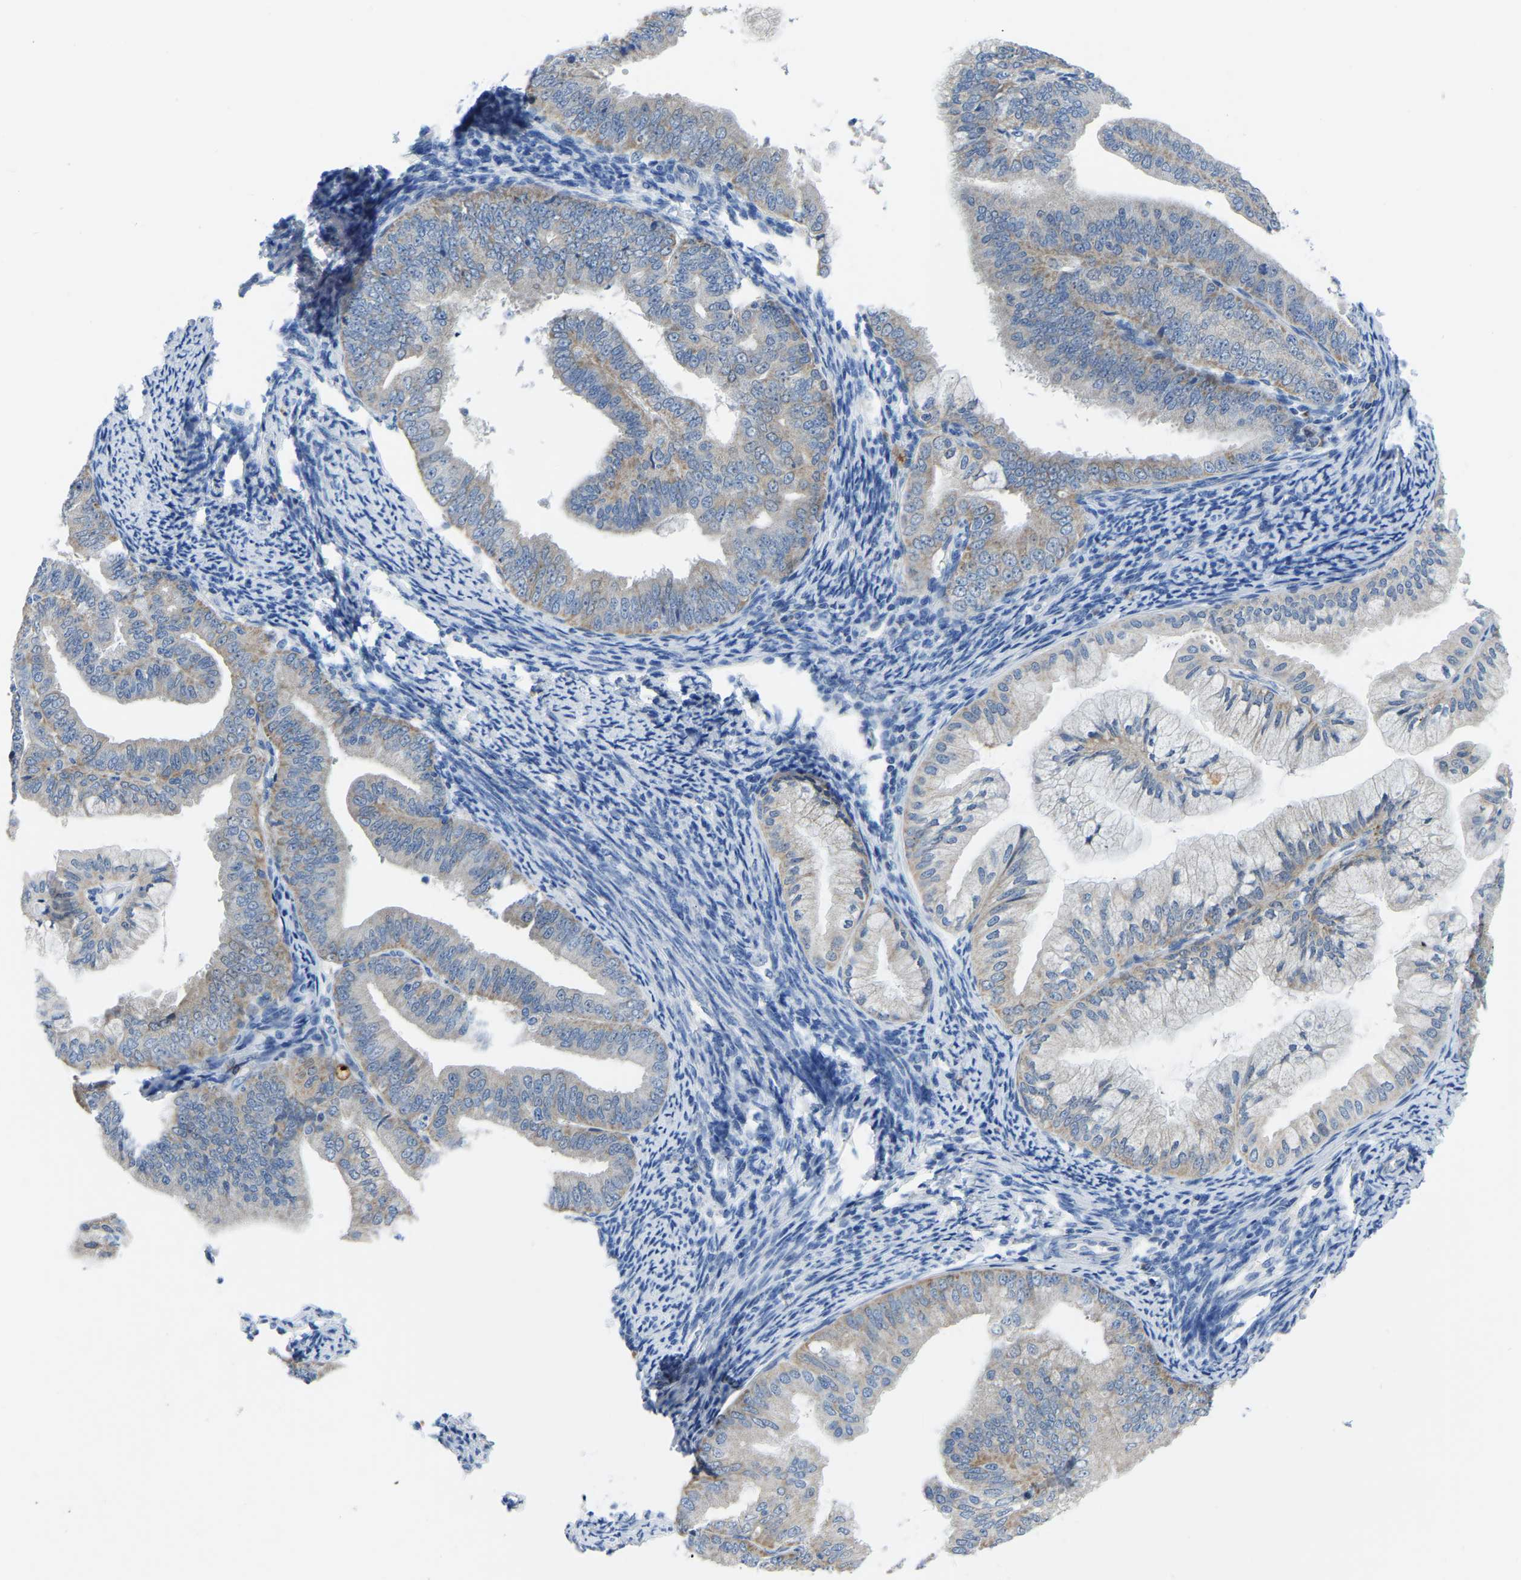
{"staining": {"intensity": "negative", "quantity": "none", "location": "none"}, "tissue": "endometrial cancer", "cell_type": "Tumor cells", "image_type": "cancer", "snomed": [{"axis": "morphology", "description": "Adenocarcinoma, NOS"}, {"axis": "topography", "description": "Endometrium"}], "caption": "Immunohistochemical staining of human endometrial cancer (adenocarcinoma) reveals no significant positivity in tumor cells.", "gene": "ETFA", "patient": {"sex": "female", "age": 63}}